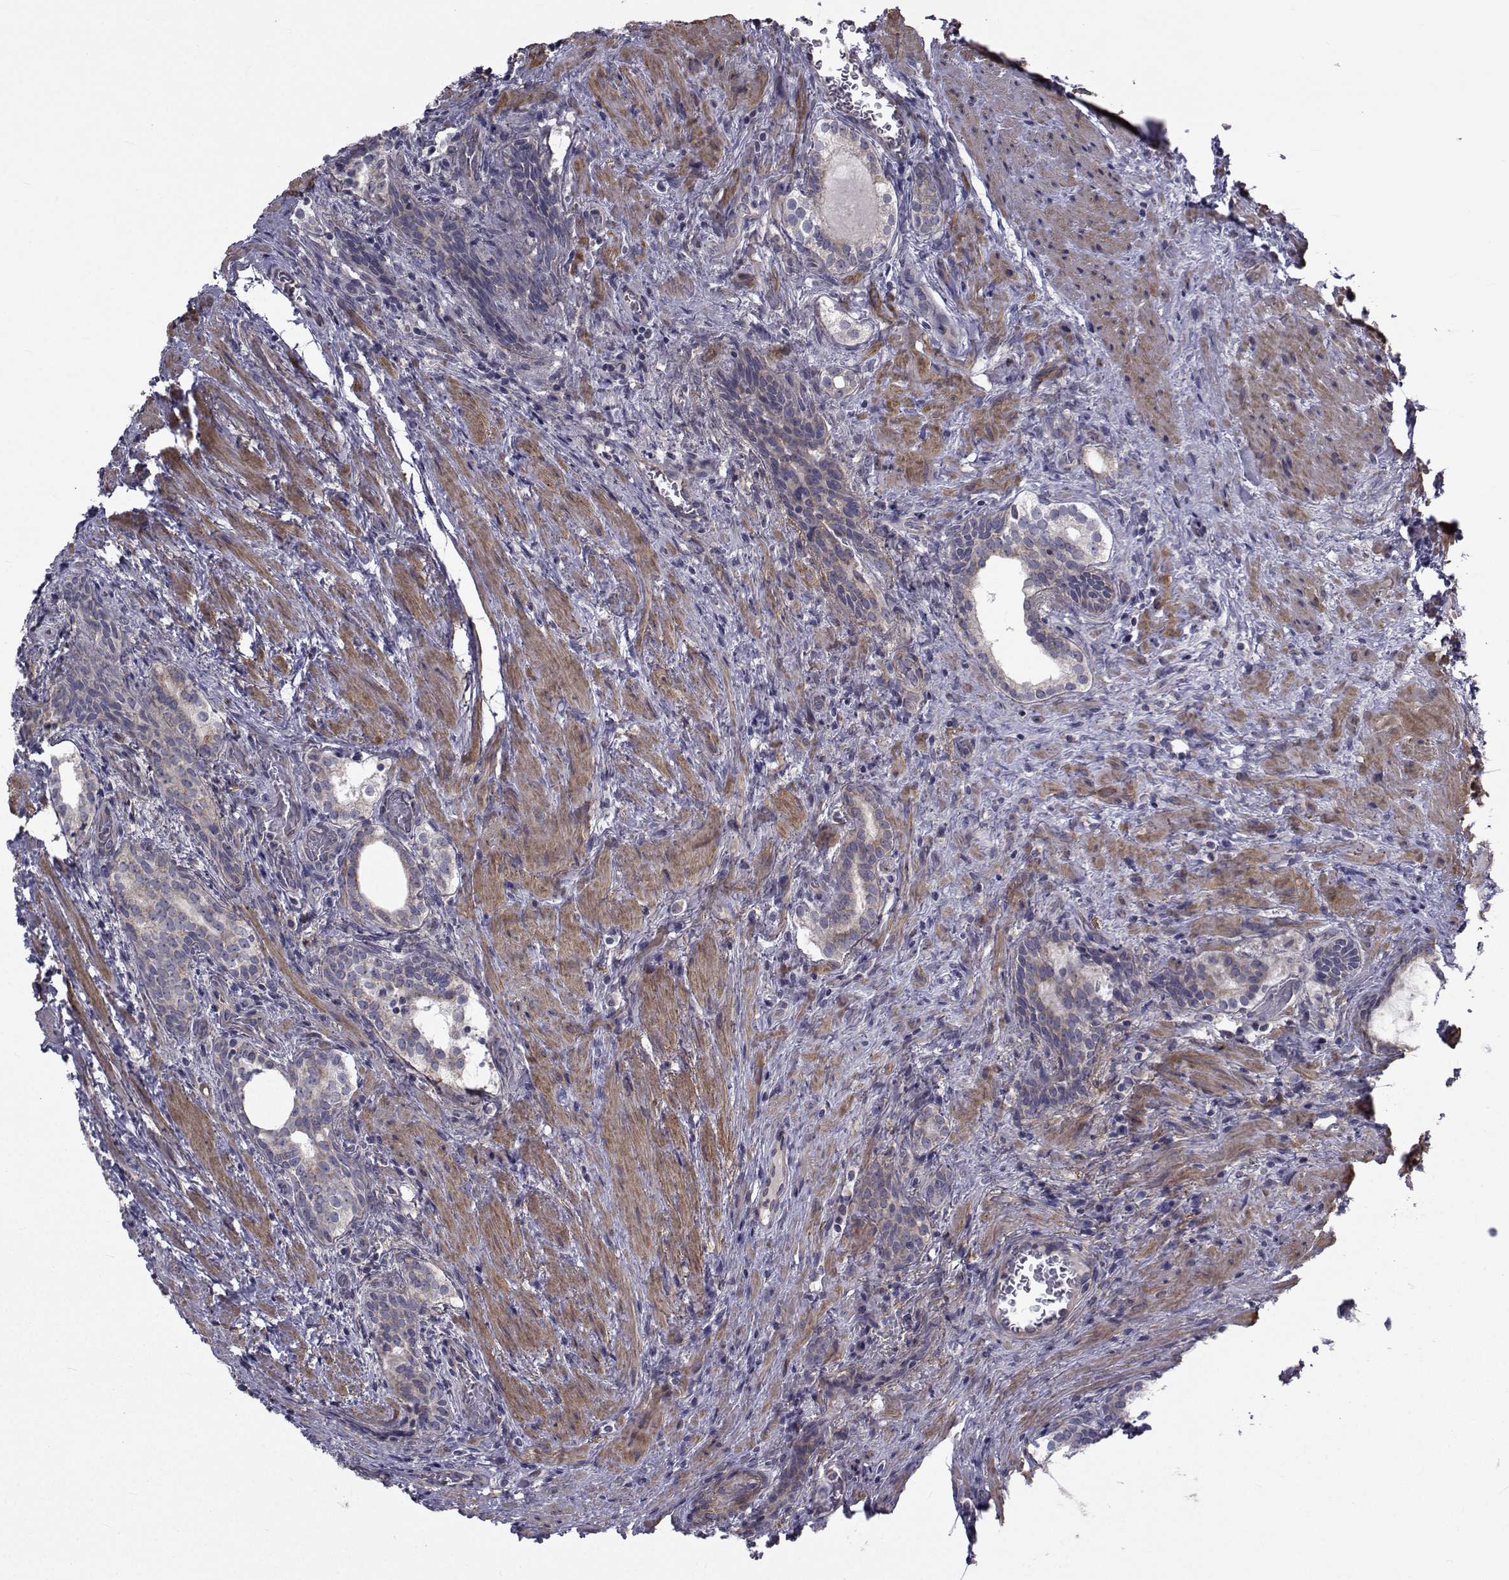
{"staining": {"intensity": "weak", "quantity": "<25%", "location": "cytoplasmic/membranous"}, "tissue": "prostate cancer", "cell_type": "Tumor cells", "image_type": "cancer", "snomed": [{"axis": "morphology", "description": "Adenocarcinoma, NOS"}, {"axis": "morphology", "description": "Adenocarcinoma, High grade"}, {"axis": "topography", "description": "Prostate"}], "caption": "The immunohistochemistry photomicrograph has no significant positivity in tumor cells of prostate cancer tissue.", "gene": "CFAP74", "patient": {"sex": "male", "age": 61}}